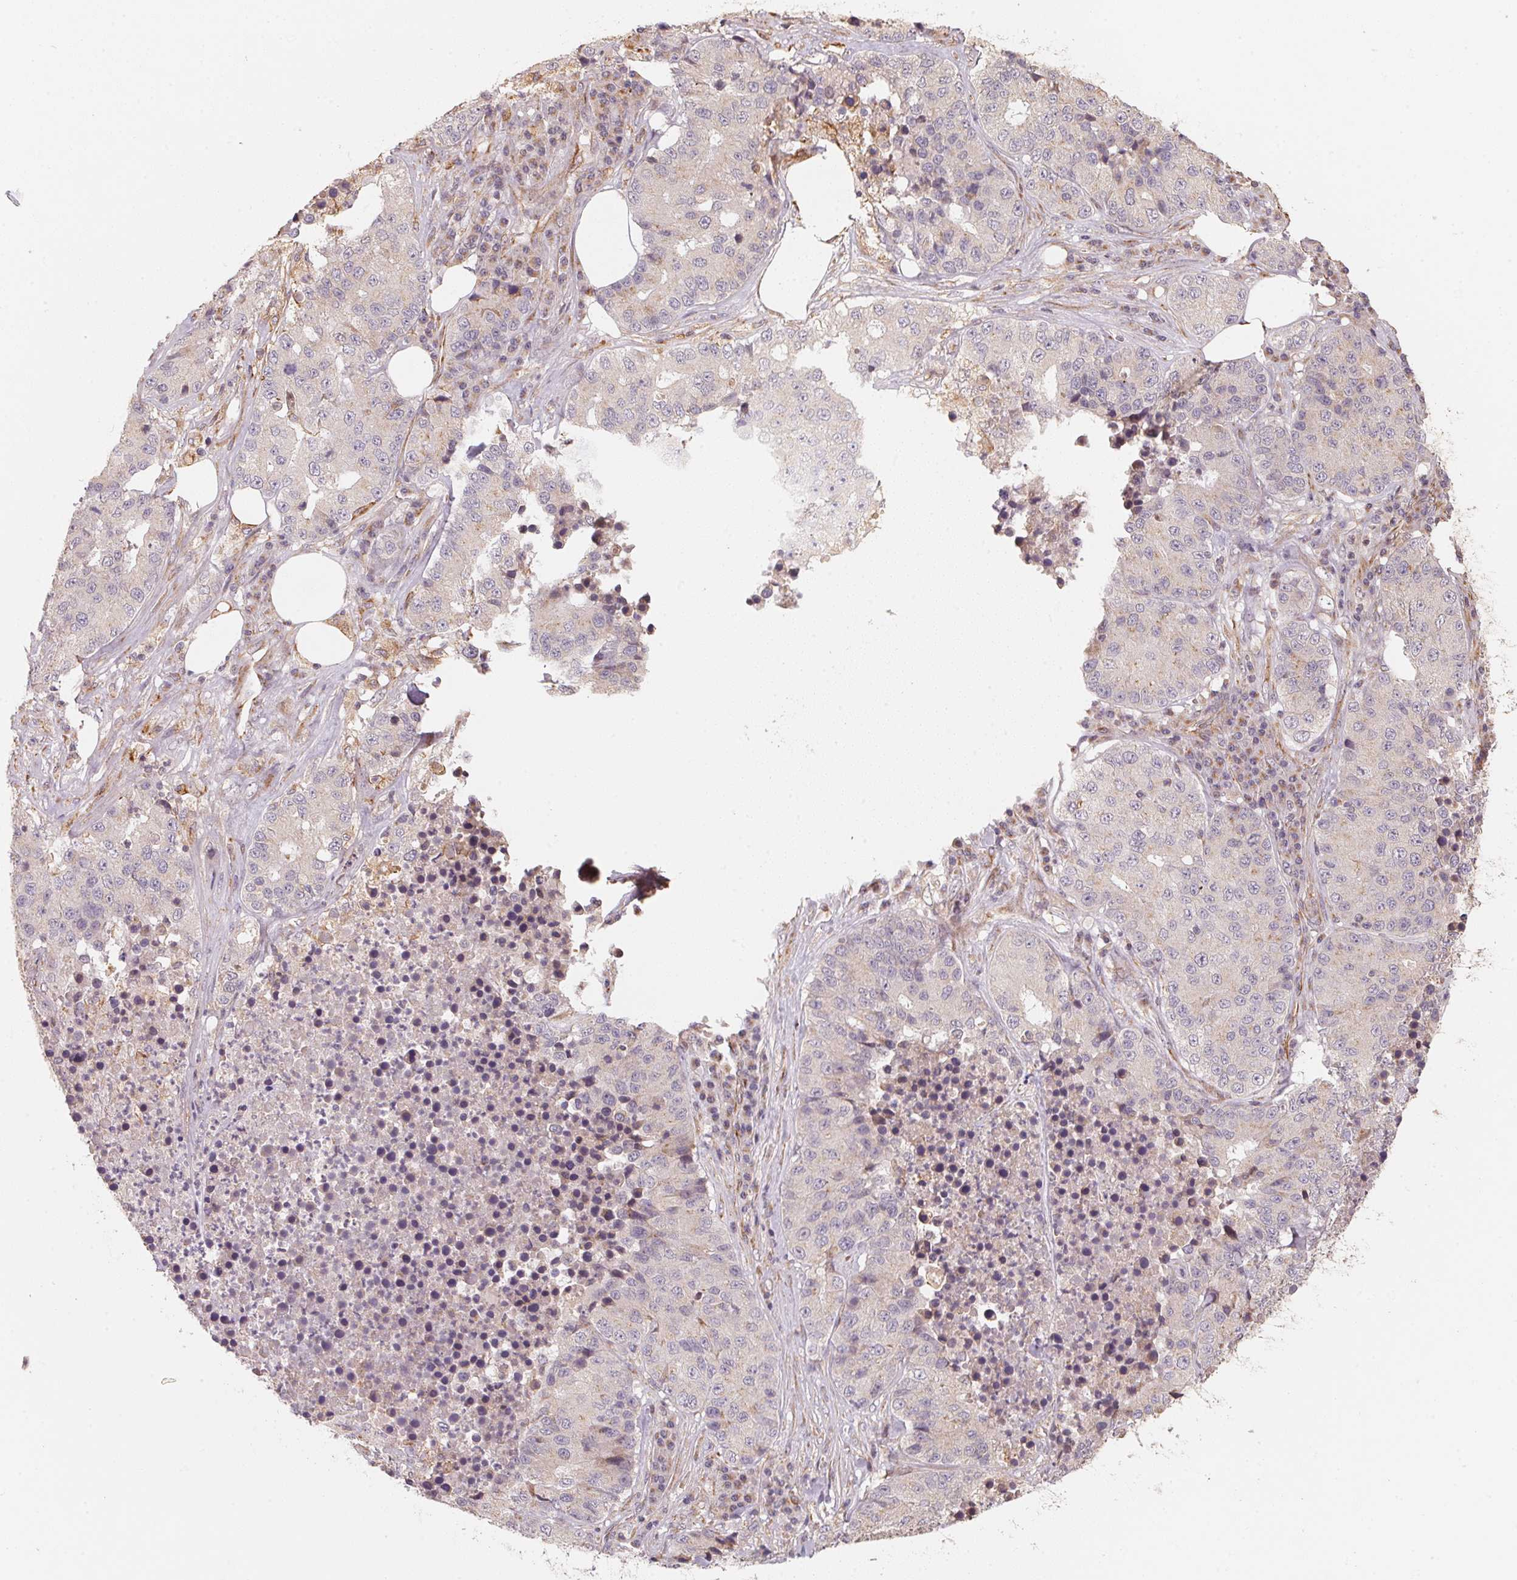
{"staining": {"intensity": "negative", "quantity": "none", "location": "none"}, "tissue": "stomach cancer", "cell_type": "Tumor cells", "image_type": "cancer", "snomed": [{"axis": "morphology", "description": "Adenocarcinoma, NOS"}, {"axis": "topography", "description": "Stomach"}], "caption": "The photomicrograph demonstrates no significant positivity in tumor cells of stomach cancer (adenocarcinoma).", "gene": "TSPAN12", "patient": {"sex": "male", "age": 71}}